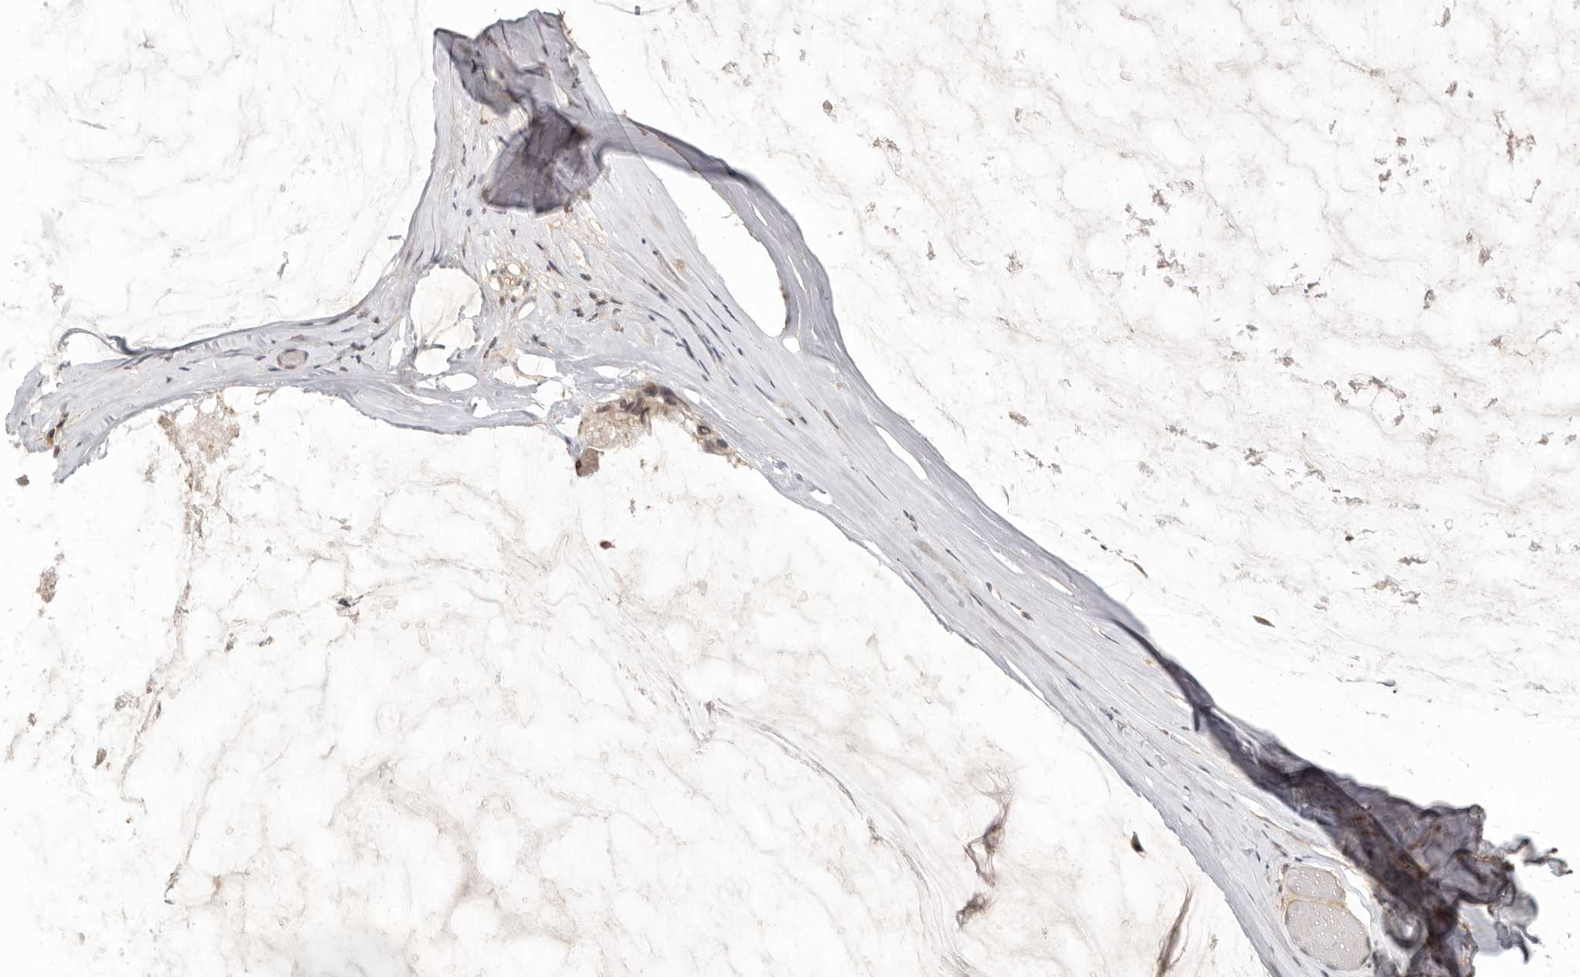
{"staining": {"intensity": "moderate", "quantity": ">75%", "location": "cytoplasmic/membranous"}, "tissue": "ovarian cancer", "cell_type": "Tumor cells", "image_type": "cancer", "snomed": [{"axis": "morphology", "description": "Cystadenocarcinoma, mucinous, NOS"}, {"axis": "topography", "description": "Ovary"}], "caption": "This is a histology image of IHC staining of ovarian cancer (mucinous cystadenocarcinoma), which shows moderate expression in the cytoplasmic/membranous of tumor cells.", "gene": "PSMA5", "patient": {"sex": "female", "age": 39}}